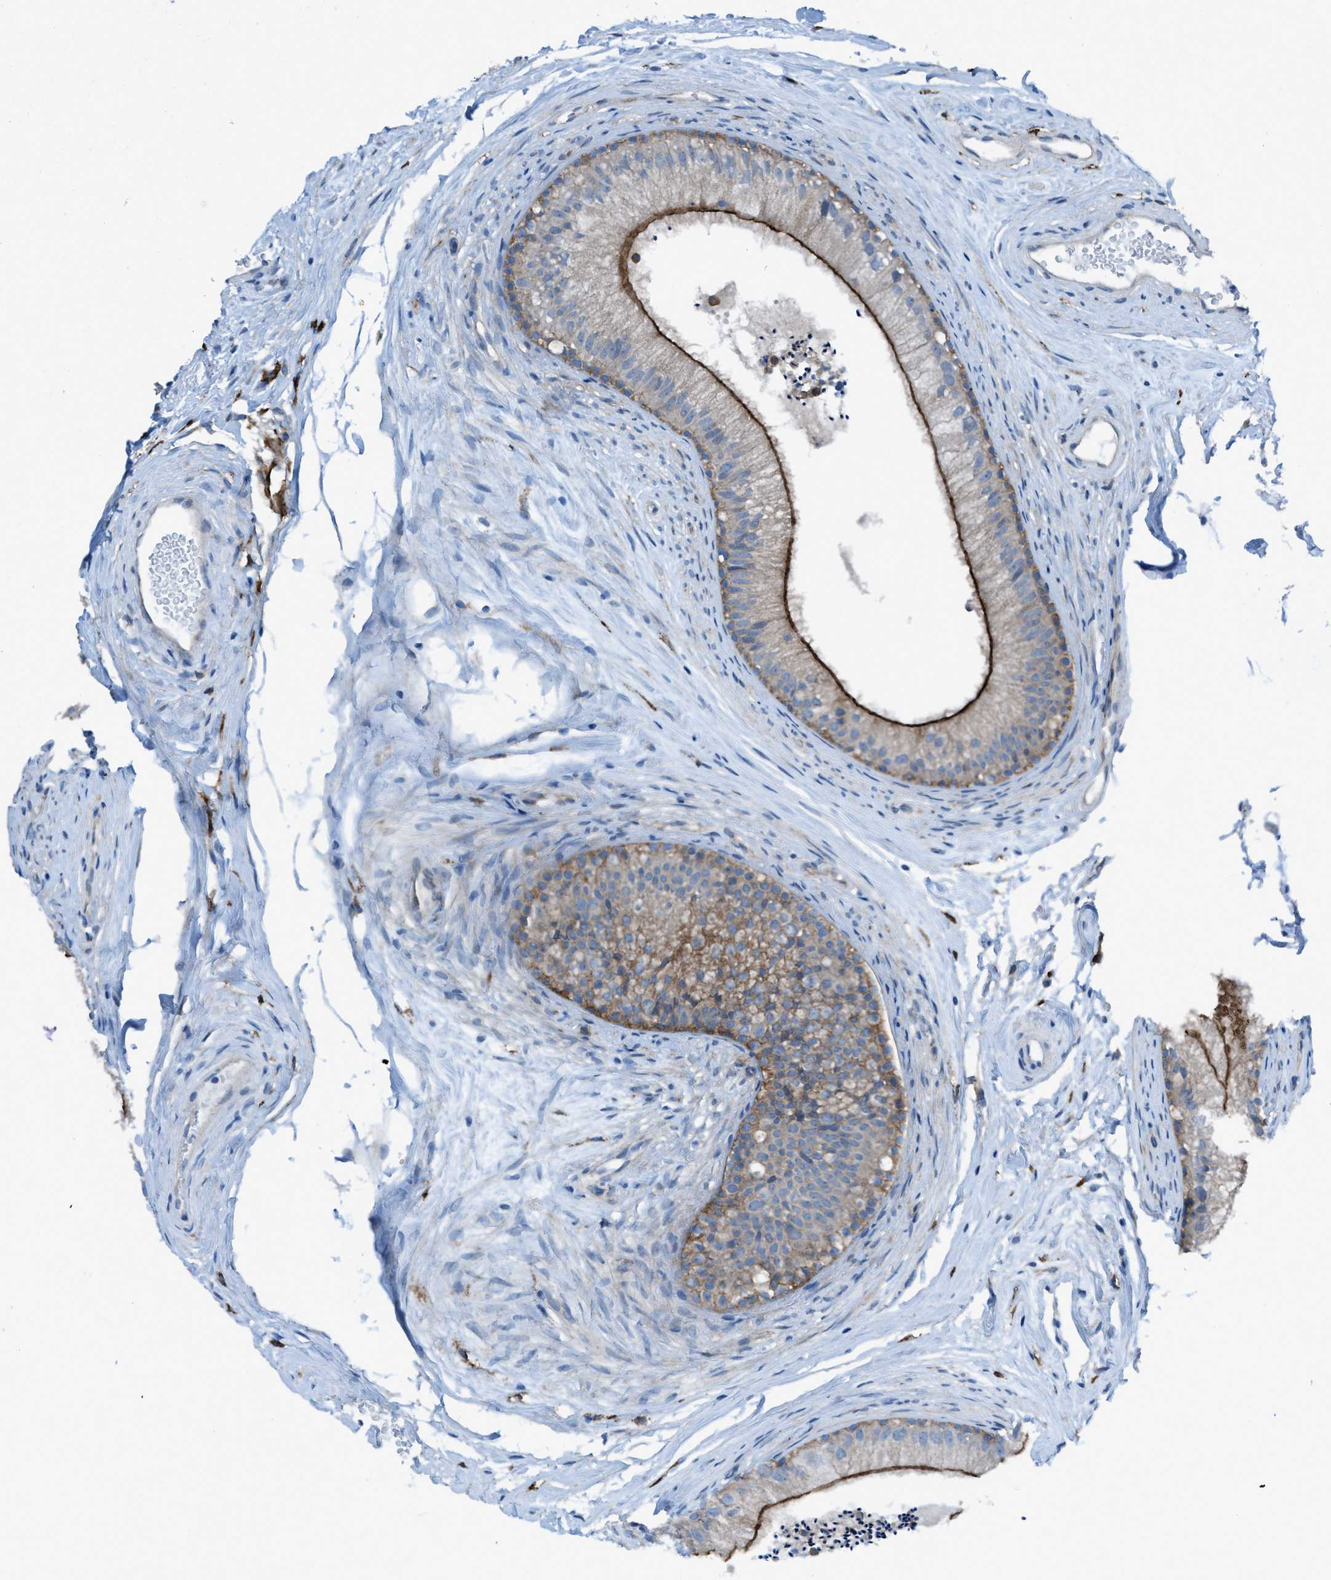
{"staining": {"intensity": "moderate", "quantity": ">75%", "location": "cytoplasmic/membranous"}, "tissue": "epididymis", "cell_type": "Glandular cells", "image_type": "normal", "snomed": [{"axis": "morphology", "description": "Normal tissue, NOS"}, {"axis": "topography", "description": "Epididymis"}], "caption": "Moderate cytoplasmic/membranous protein positivity is identified in approximately >75% of glandular cells in epididymis. (DAB = brown stain, brightfield microscopy at high magnification).", "gene": "EGFR", "patient": {"sex": "male", "age": 56}}